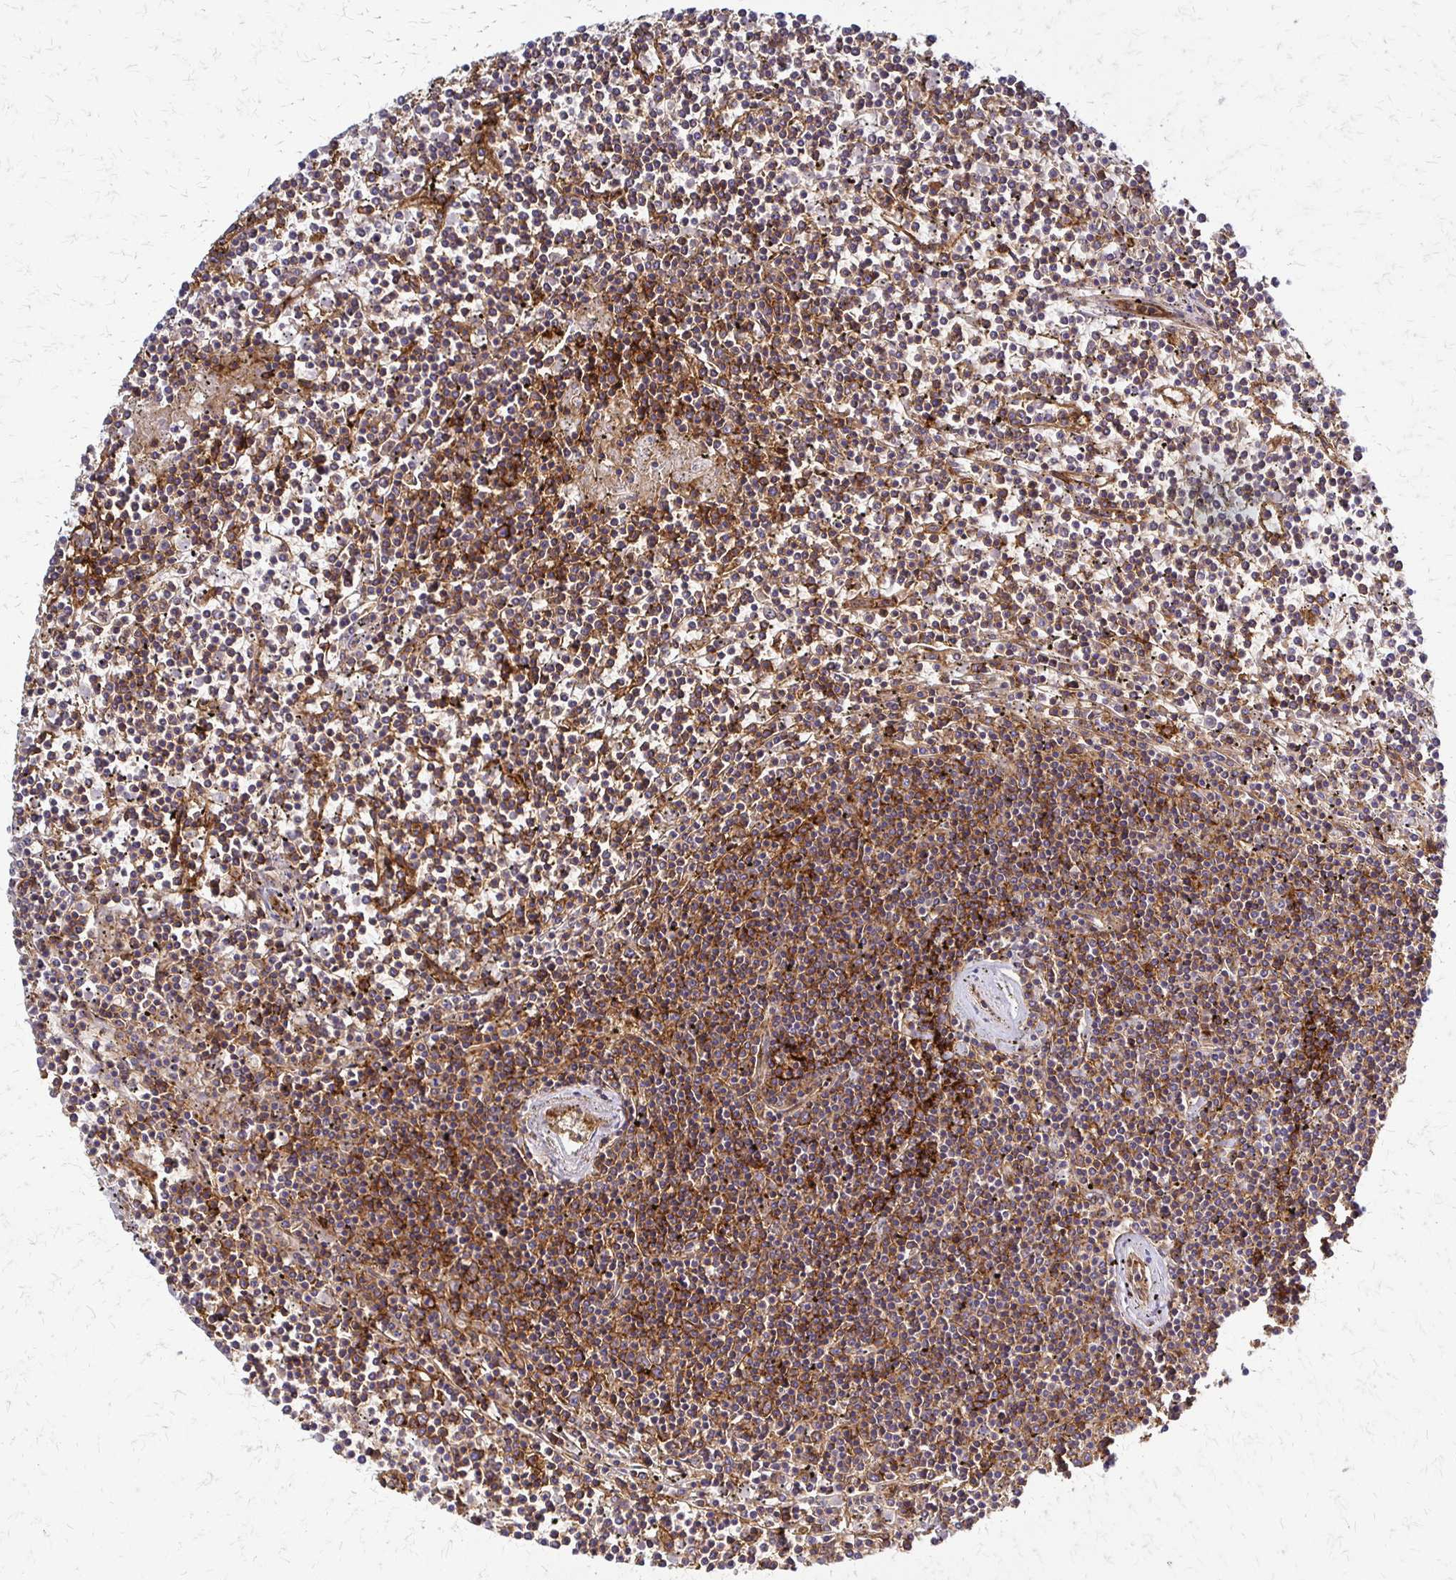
{"staining": {"intensity": "moderate", "quantity": "25%-75%", "location": "cytoplasmic/membranous"}, "tissue": "lymphoma", "cell_type": "Tumor cells", "image_type": "cancer", "snomed": [{"axis": "morphology", "description": "Malignant lymphoma, non-Hodgkin's type, Low grade"}, {"axis": "topography", "description": "Spleen"}], "caption": "There is medium levels of moderate cytoplasmic/membranous positivity in tumor cells of malignant lymphoma, non-Hodgkin's type (low-grade), as demonstrated by immunohistochemical staining (brown color).", "gene": "SLC9A9", "patient": {"sex": "female", "age": 19}}